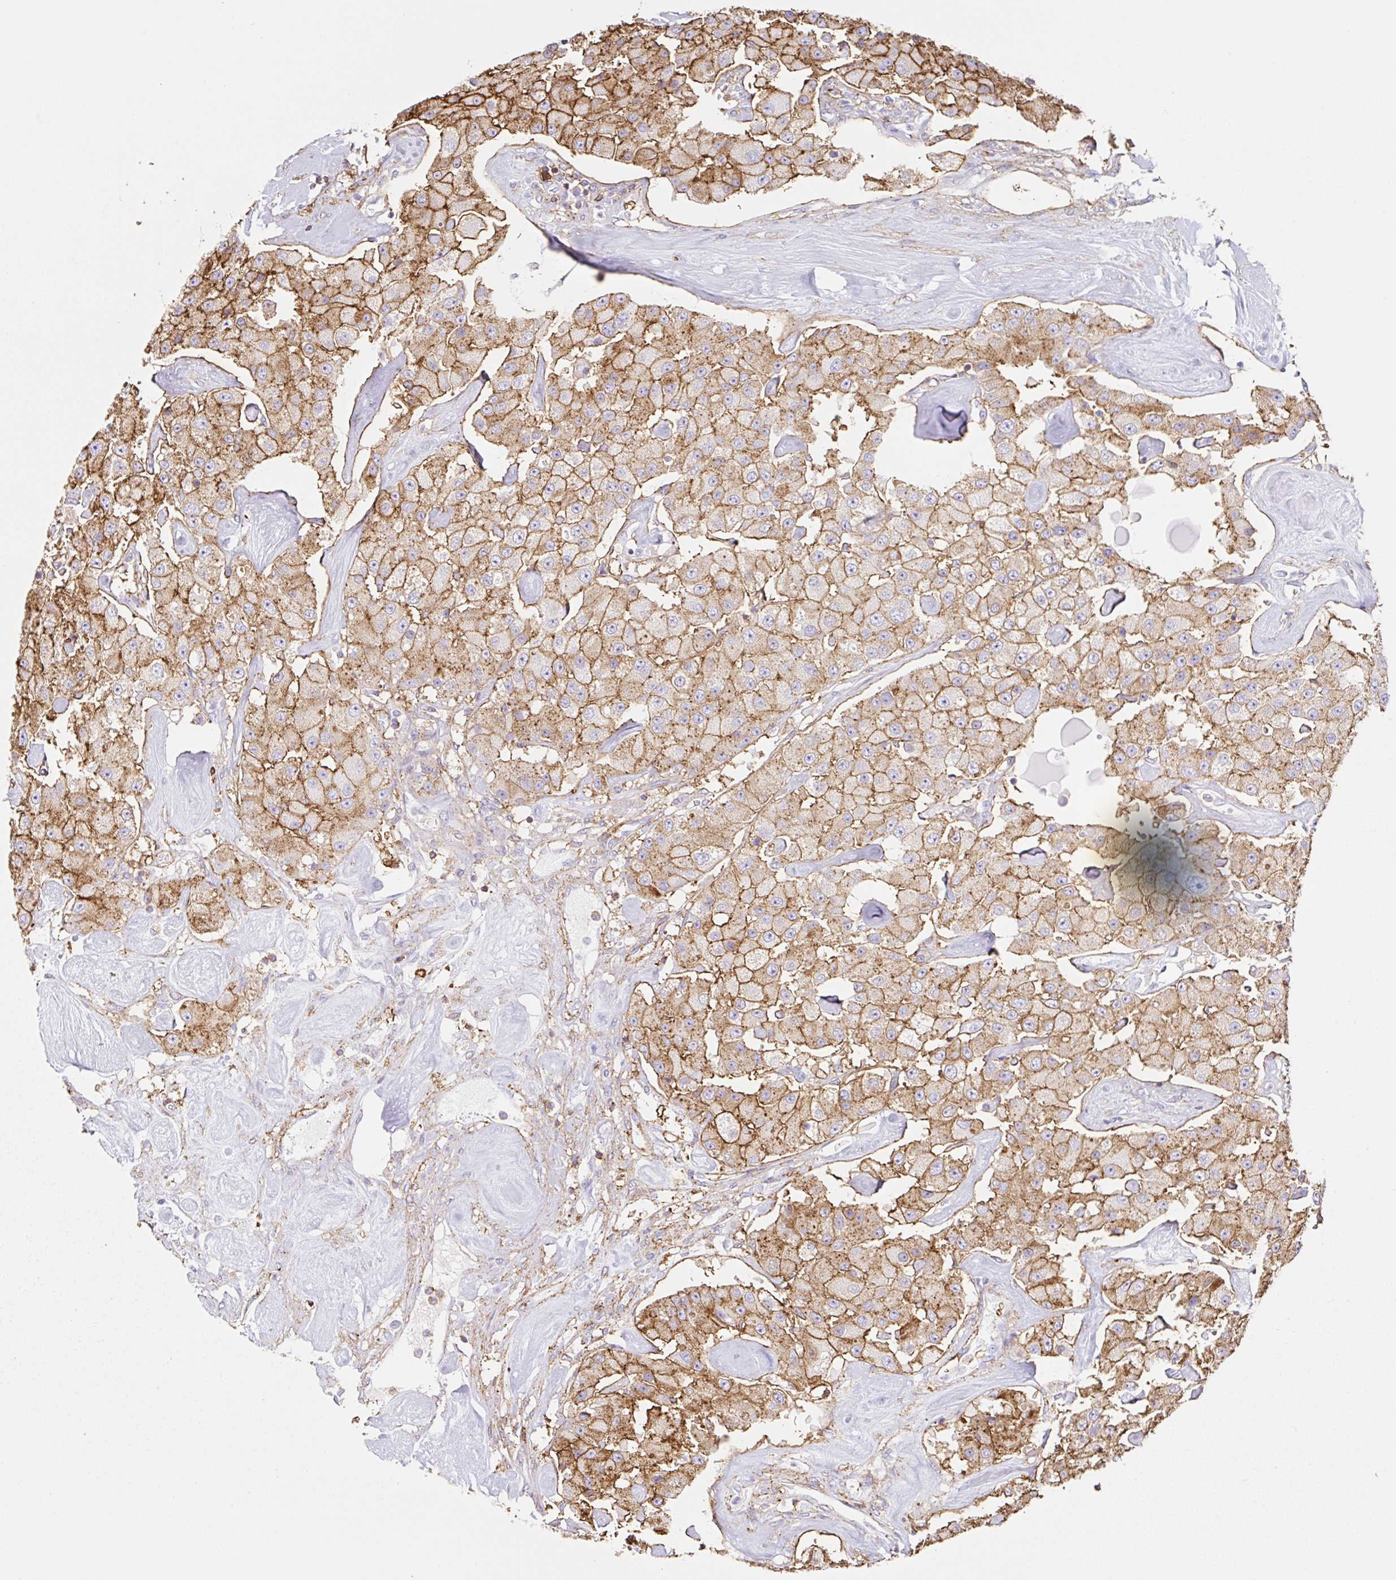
{"staining": {"intensity": "moderate", "quantity": ">75%", "location": "cytoplasmic/membranous"}, "tissue": "carcinoid", "cell_type": "Tumor cells", "image_type": "cancer", "snomed": [{"axis": "morphology", "description": "Carcinoid, malignant, NOS"}, {"axis": "topography", "description": "Pancreas"}], "caption": "Moderate cytoplasmic/membranous staining for a protein is identified in about >75% of tumor cells of carcinoid using IHC.", "gene": "MTTP", "patient": {"sex": "male", "age": 41}}